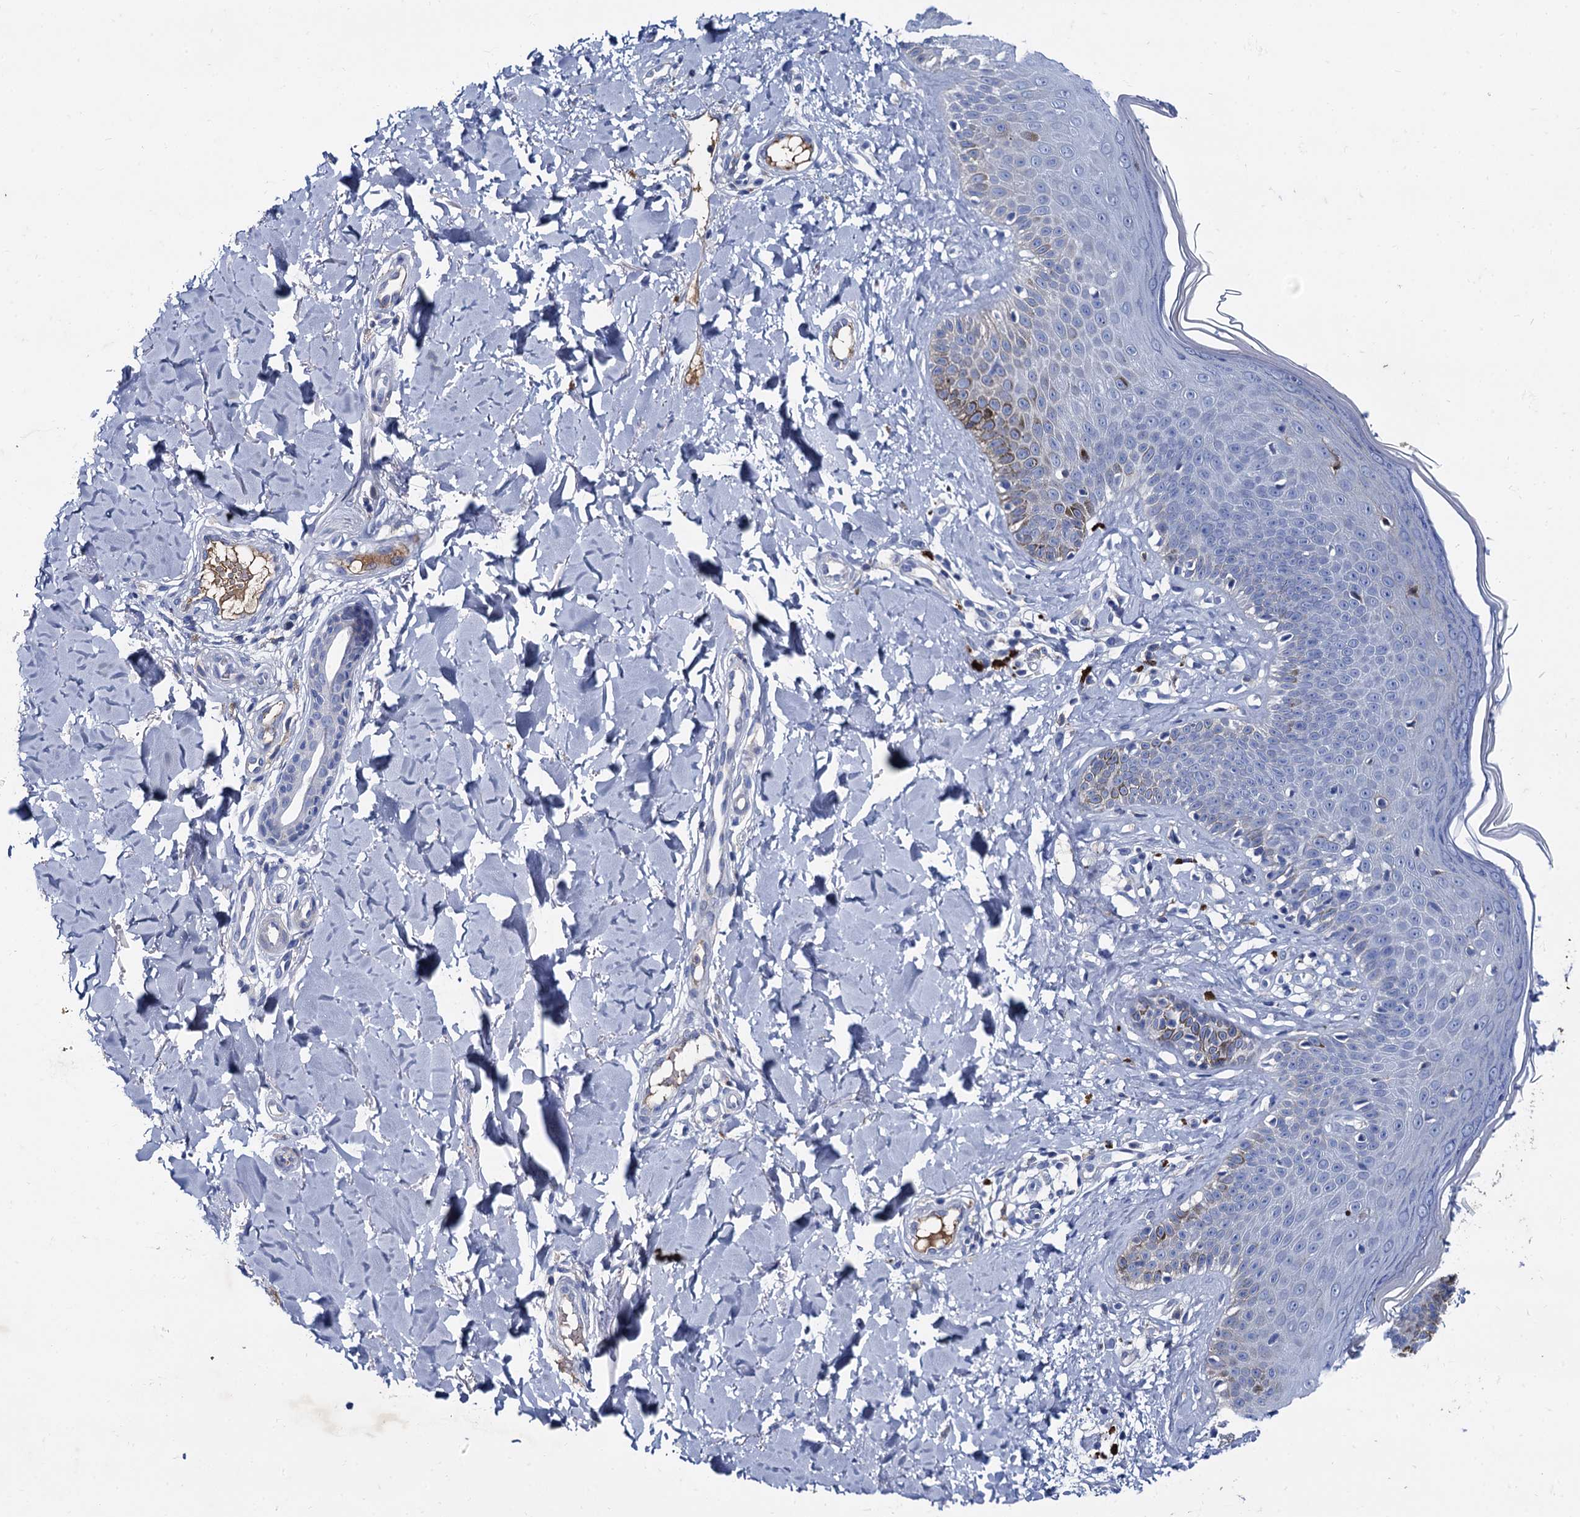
{"staining": {"intensity": "negative", "quantity": "none", "location": "none"}, "tissue": "skin", "cell_type": "Fibroblasts", "image_type": "normal", "snomed": [{"axis": "morphology", "description": "Normal tissue, NOS"}, {"axis": "topography", "description": "Skin"}], "caption": "This histopathology image is of unremarkable skin stained with immunohistochemistry to label a protein in brown with the nuclei are counter-stained blue. There is no positivity in fibroblasts. Brightfield microscopy of IHC stained with DAB (3,3'-diaminobenzidine) (brown) and hematoxylin (blue), captured at high magnification.", "gene": "TMEM72", "patient": {"sex": "male", "age": 52}}